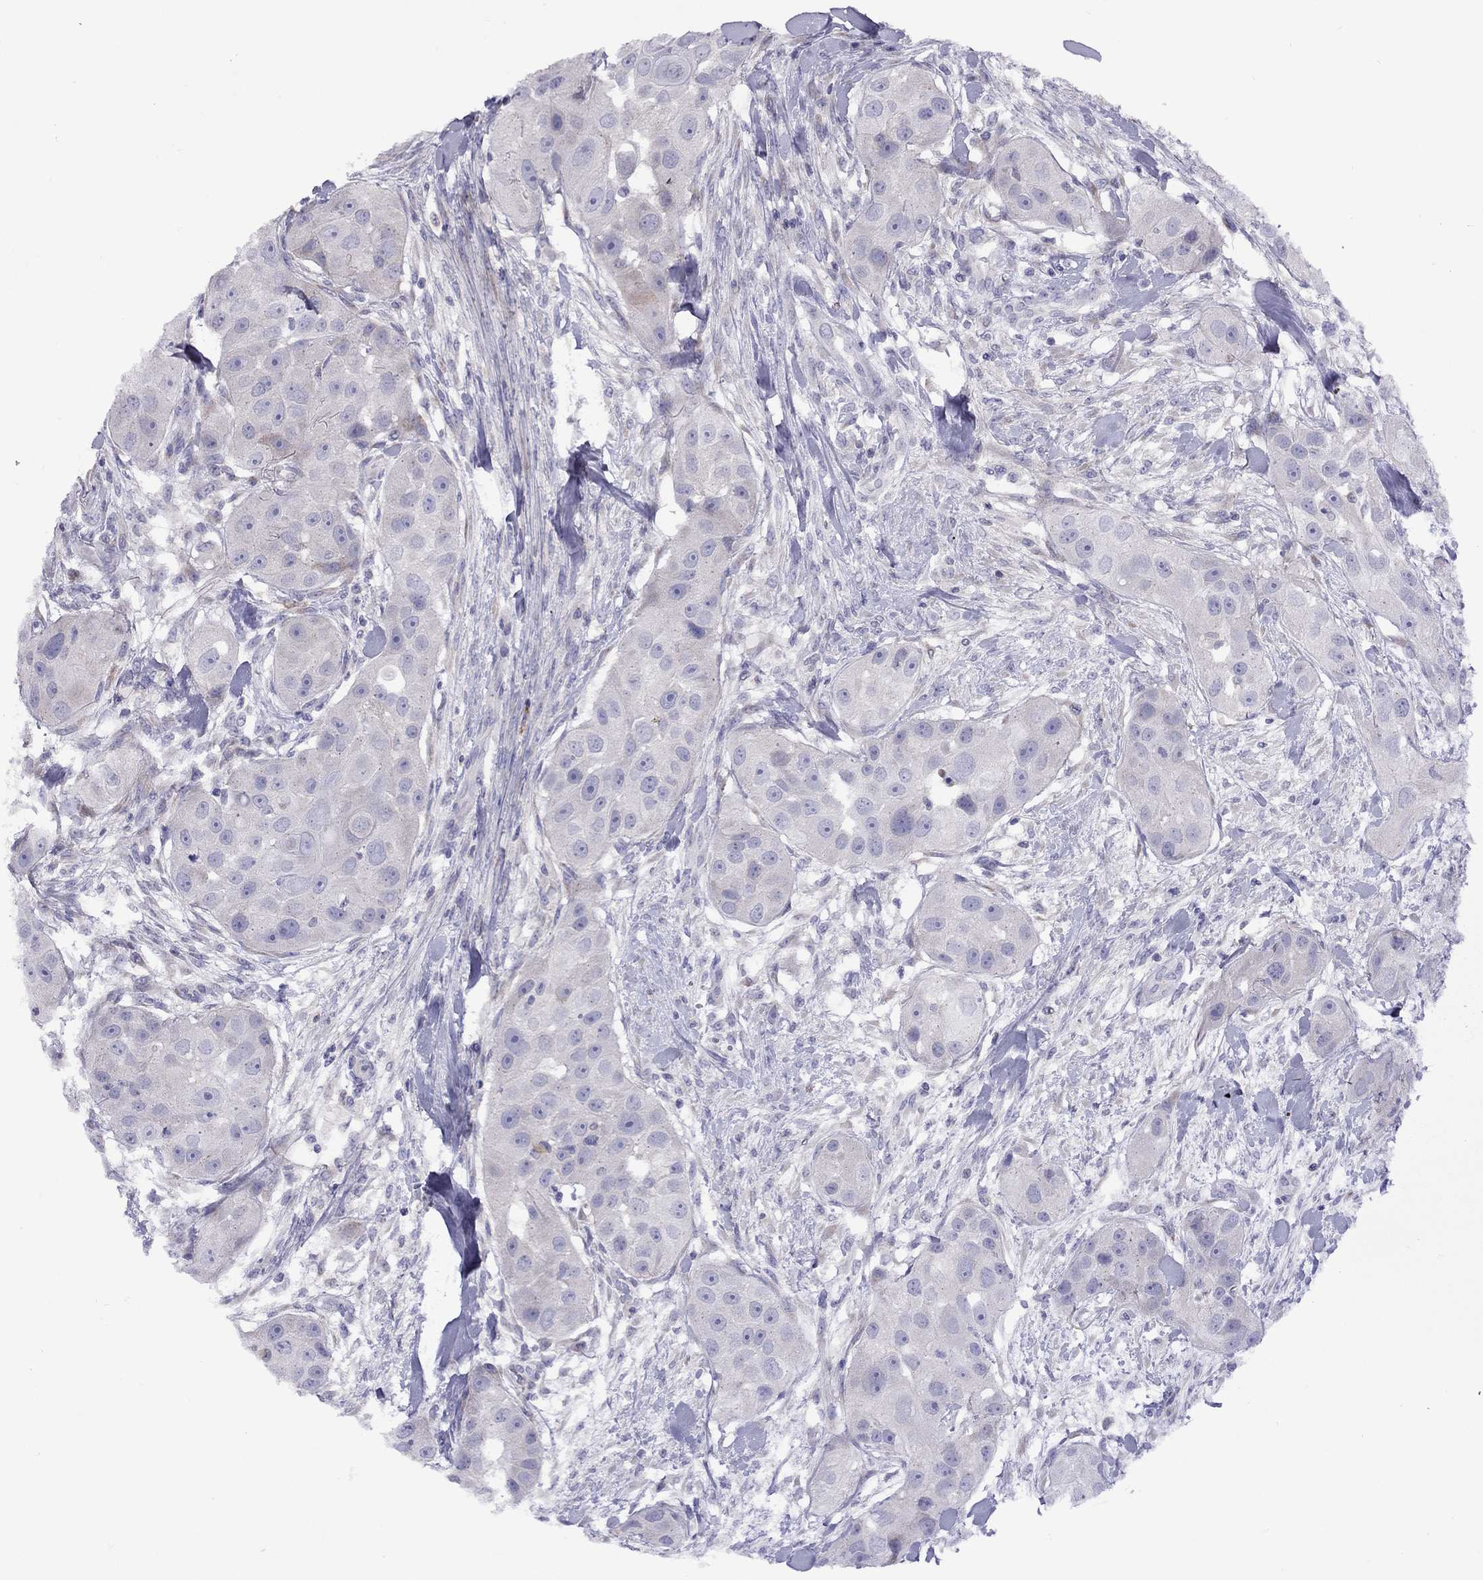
{"staining": {"intensity": "negative", "quantity": "none", "location": "none"}, "tissue": "head and neck cancer", "cell_type": "Tumor cells", "image_type": "cancer", "snomed": [{"axis": "morphology", "description": "Squamous cell carcinoma, NOS"}, {"axis": "topography", "description": "Head-Neck"}], "caption": "Protein analysis of squamous cell carcinoma (head and neck) shows no significant positivity in tumor cells. Brightfield microscopy of immunohistochemistry (IHC) stained with DAB (3,3'-diaminobenzidine) (brown) and hematoxylin (blue), captured at high magnification.", "gene": "CPNE4", "patient": {"sex": "male", "age": 51}}